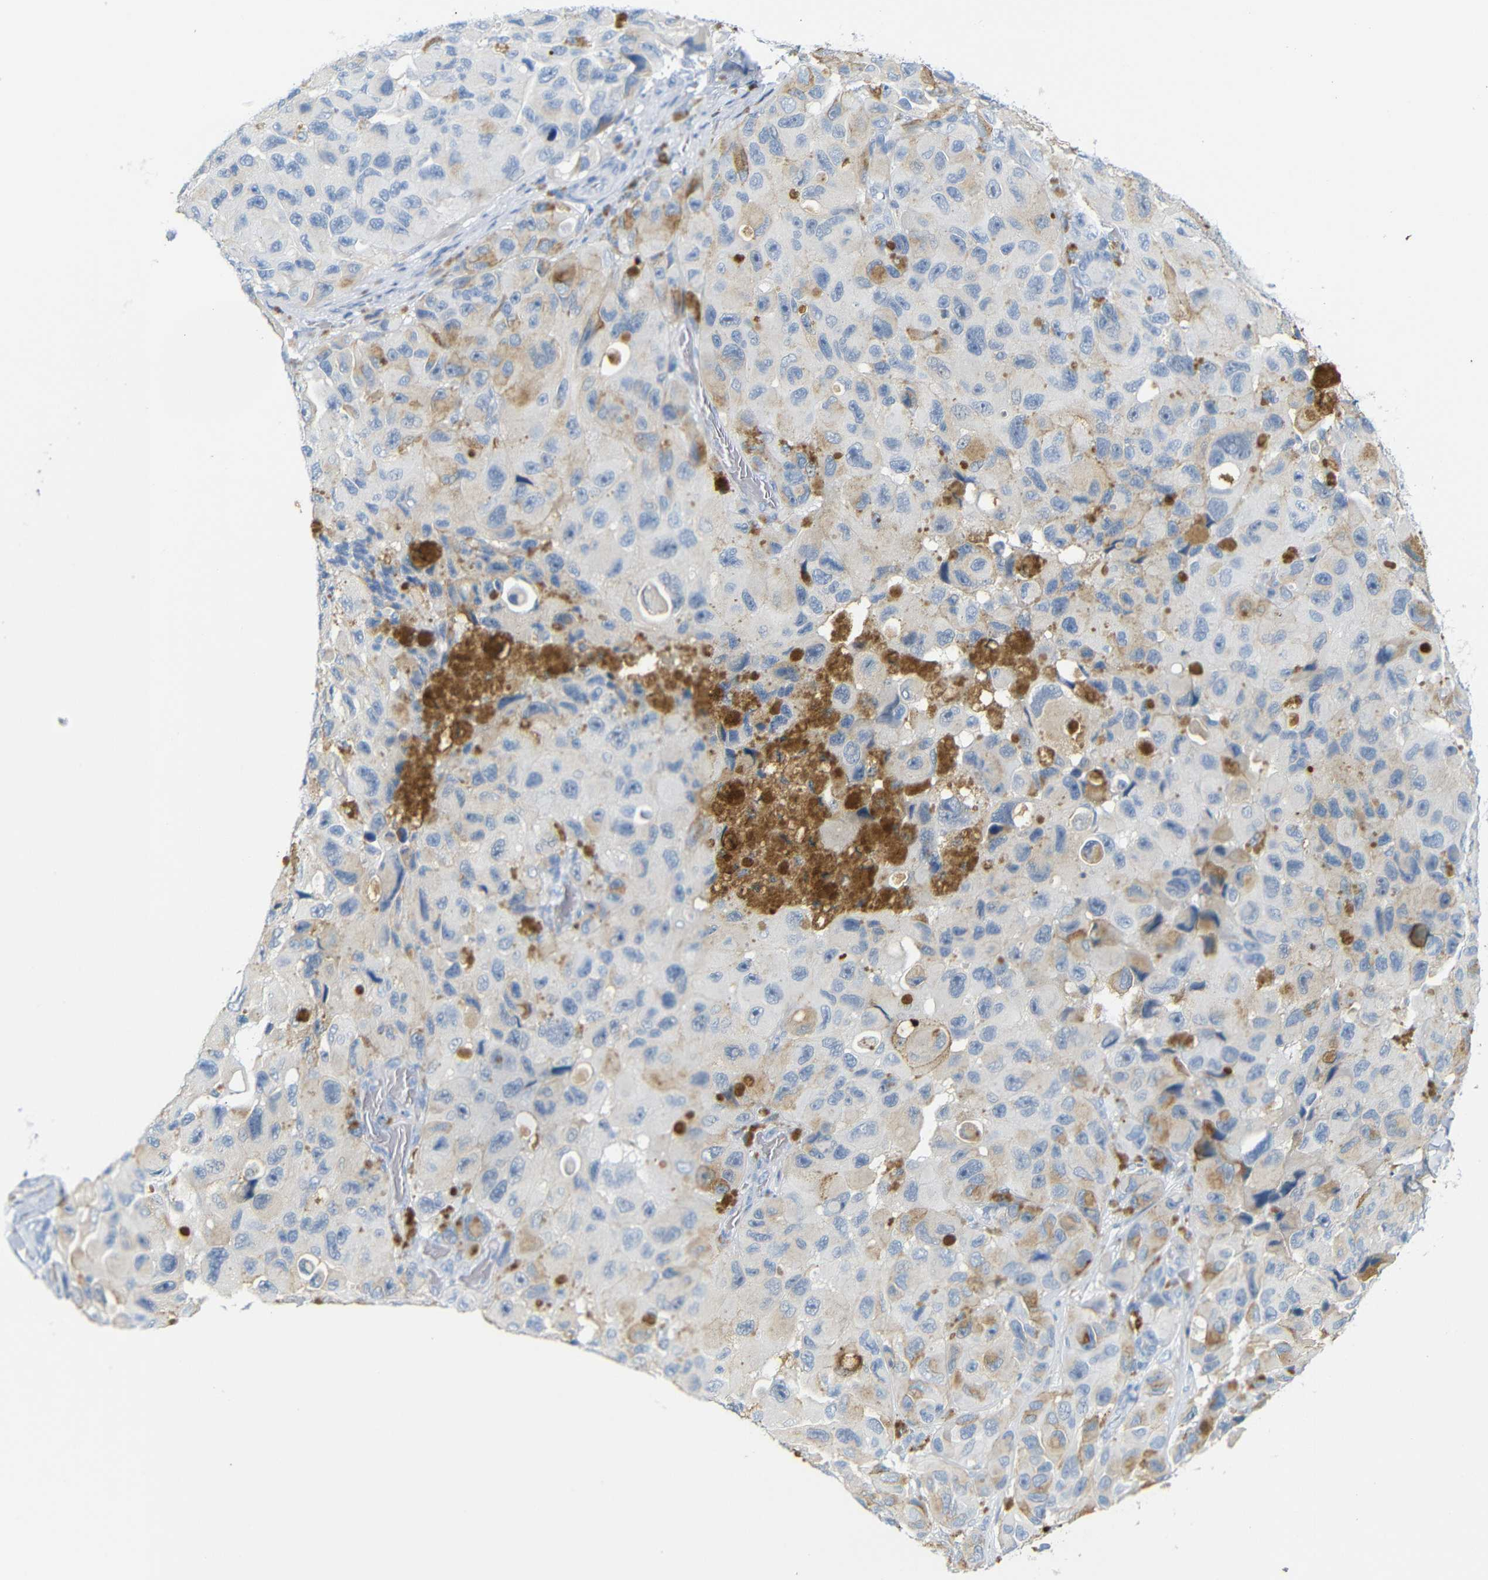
{"staining": {"intensity": "weak", "quantity": "<25%", "location": "cytoplasmic/membranous"}, "tissue": "melanoma", "cell_type": "Tumor cells", "image_type": "cancer", "snomed": [{"axis": "morphology", "description": "Malignant melanoma, NOS"}, {"axis": "topography", "description": "Skin"}], "caption": "High magnification brightfield microscopy of malignant melanoma stained with DAB (3,3'-diaminobenzidine) (brown) and counterstained with hematoxylin (blue): tumor cells show no significant expression.", "gene": "FCRL1", "patient": {"sex": "female", "age": 73}}